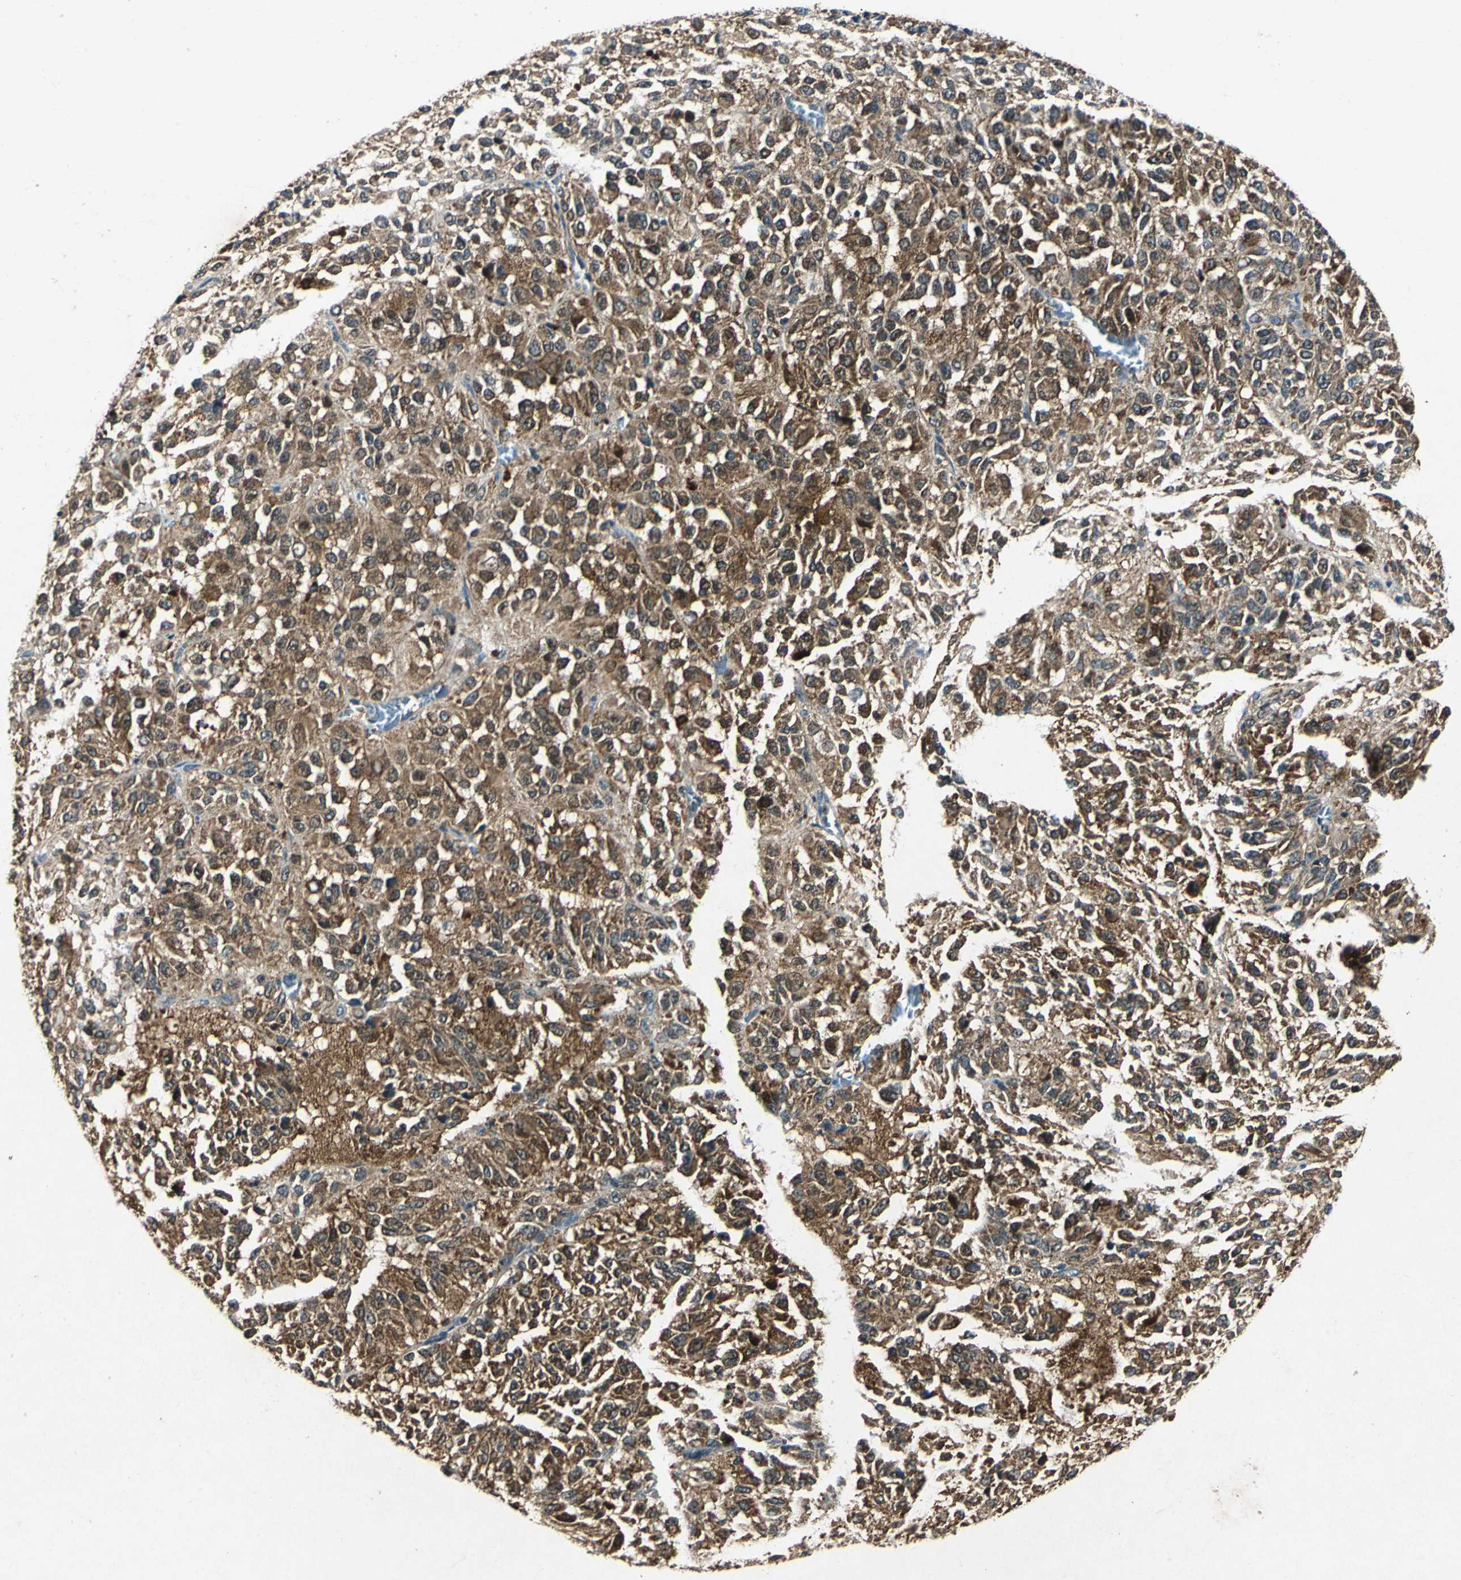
{"staining": {"intensity": "strong", "quantity": ">75%", "location": "cytoplasmic/membranous"}, "tissue": "melanoma", "cell_type": "Tumor cells", "image_type": "cancer", "snomed": [{"axis": "morphology", "description": "Malignant melanoma, Metastatic site"}, {"axis": "topography", "description": "Lung"}], "caption": "High-magnification brightfield microscopy of malignant melanoma (metastatic site) stained with DAB (3,3'-diaminobenzidine) (brown) and counterstained with hematoxylin (blue). tumor cells exhibit strong cytoplasmic/membranous staining is appreciated in about>75% of cells.", "gene": "AHSA1", "patient": {"sex": "male", "age": 64}}